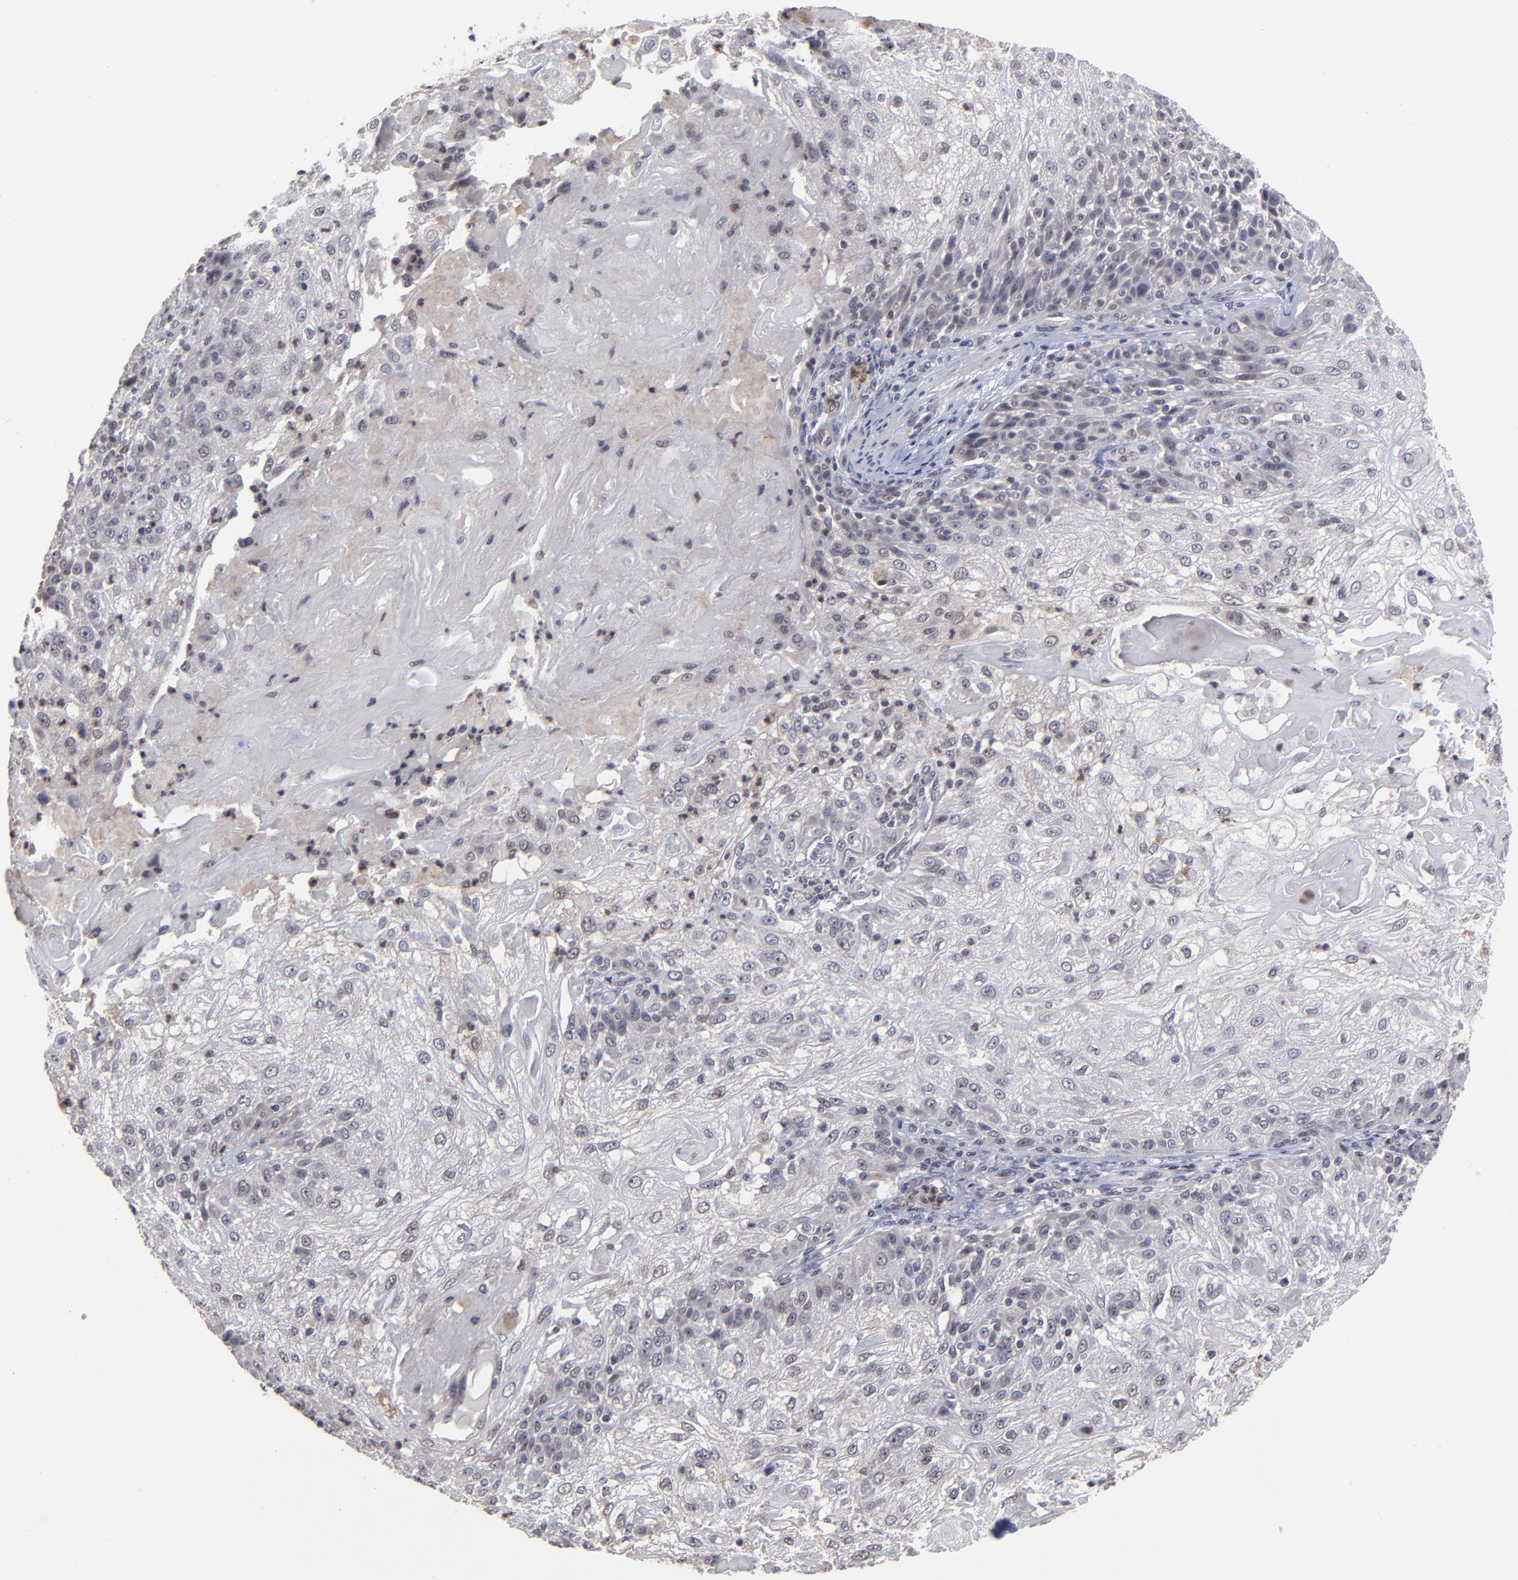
{"staining": {"intensity": "negative", "quantity": "none", "location": "none"}, "tissue": "skin cancer", "cell_type": "Tumor cells", "image_type": "cancer", "snomed": [{"axis": "morphology", "description": "Normal tissue, NOS"}, {"axis": "morphology", "description": "Squamous cell carcinoma, NOS"}, {"axis": "topography", "description": "Skin"}], "caption": "Immunohistochemistry photomicrograph of neoplastic tissue: skin cancer (squamous cell carcinoma) stained with DAB (3,3'-diaminobenzidine) reveals no significant protein positivity in tumor cells.", "gene": "ZNF419", "patient": {"sex": "female", "age": 83}}